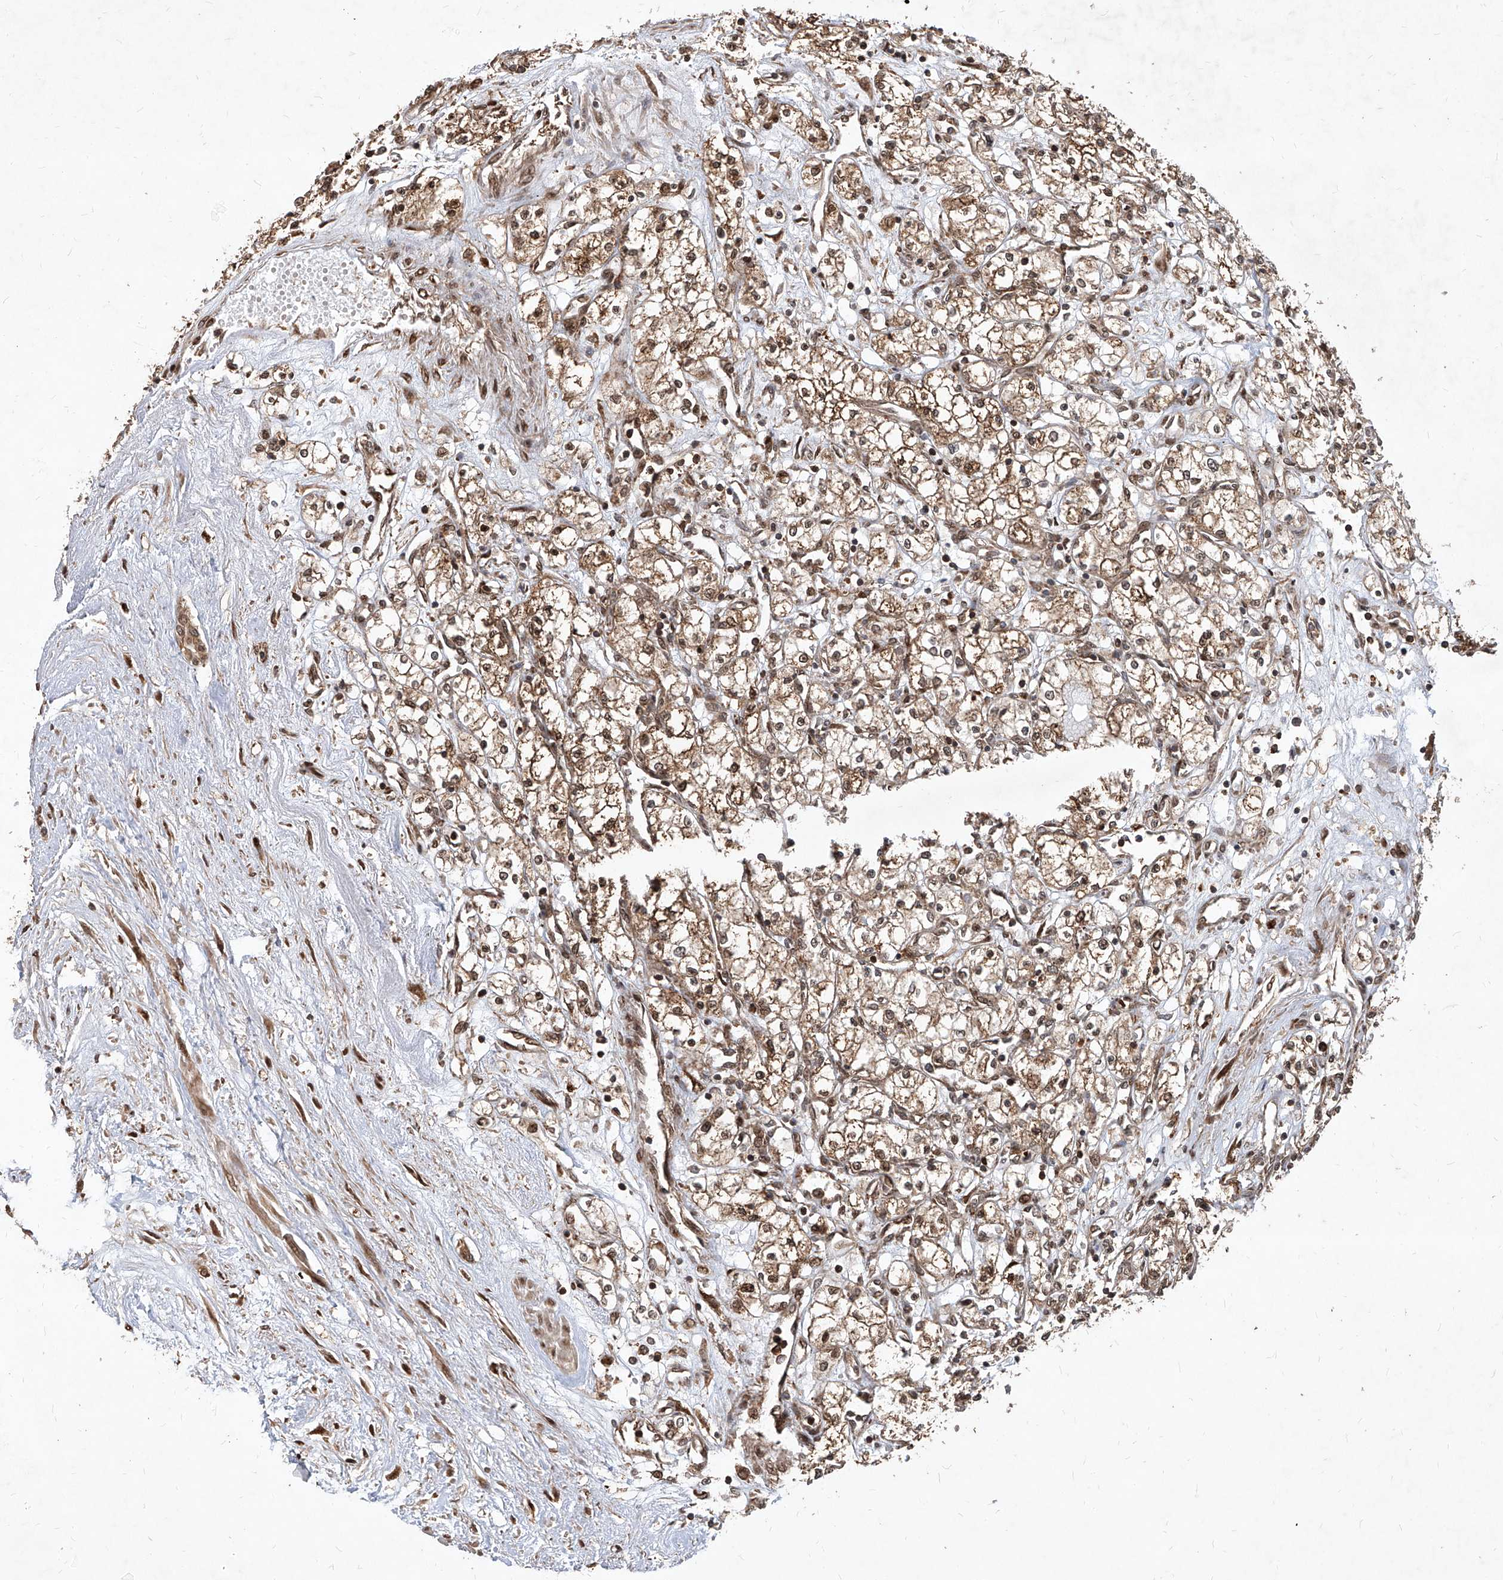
{"staining": {"intensity": "moderate", "quantity": ">75%", "location": "cytoplasmic/membranous"}, "tissue": "renal cancer", "cell_type": "Tumor cells", "image_type": "cancer", "snomed": [{"axis": "morphology", "description": "Adenocarcinoma, NOS"}, {"axis": "topography", "description": "Kidney"}], "caption": "IHC histopathology image of neoplastic tissue: human adenocarcinoma (renal) stained using immunohistochemistry reveals medium levels of moderate protein expression localized specifically in the cytoplasmic/membranous of tumor cells, appearing as a cytoplasmic/membranous brown color.", "gene": "MAGED2", "patient": {"sex": "male", "age": 59}}